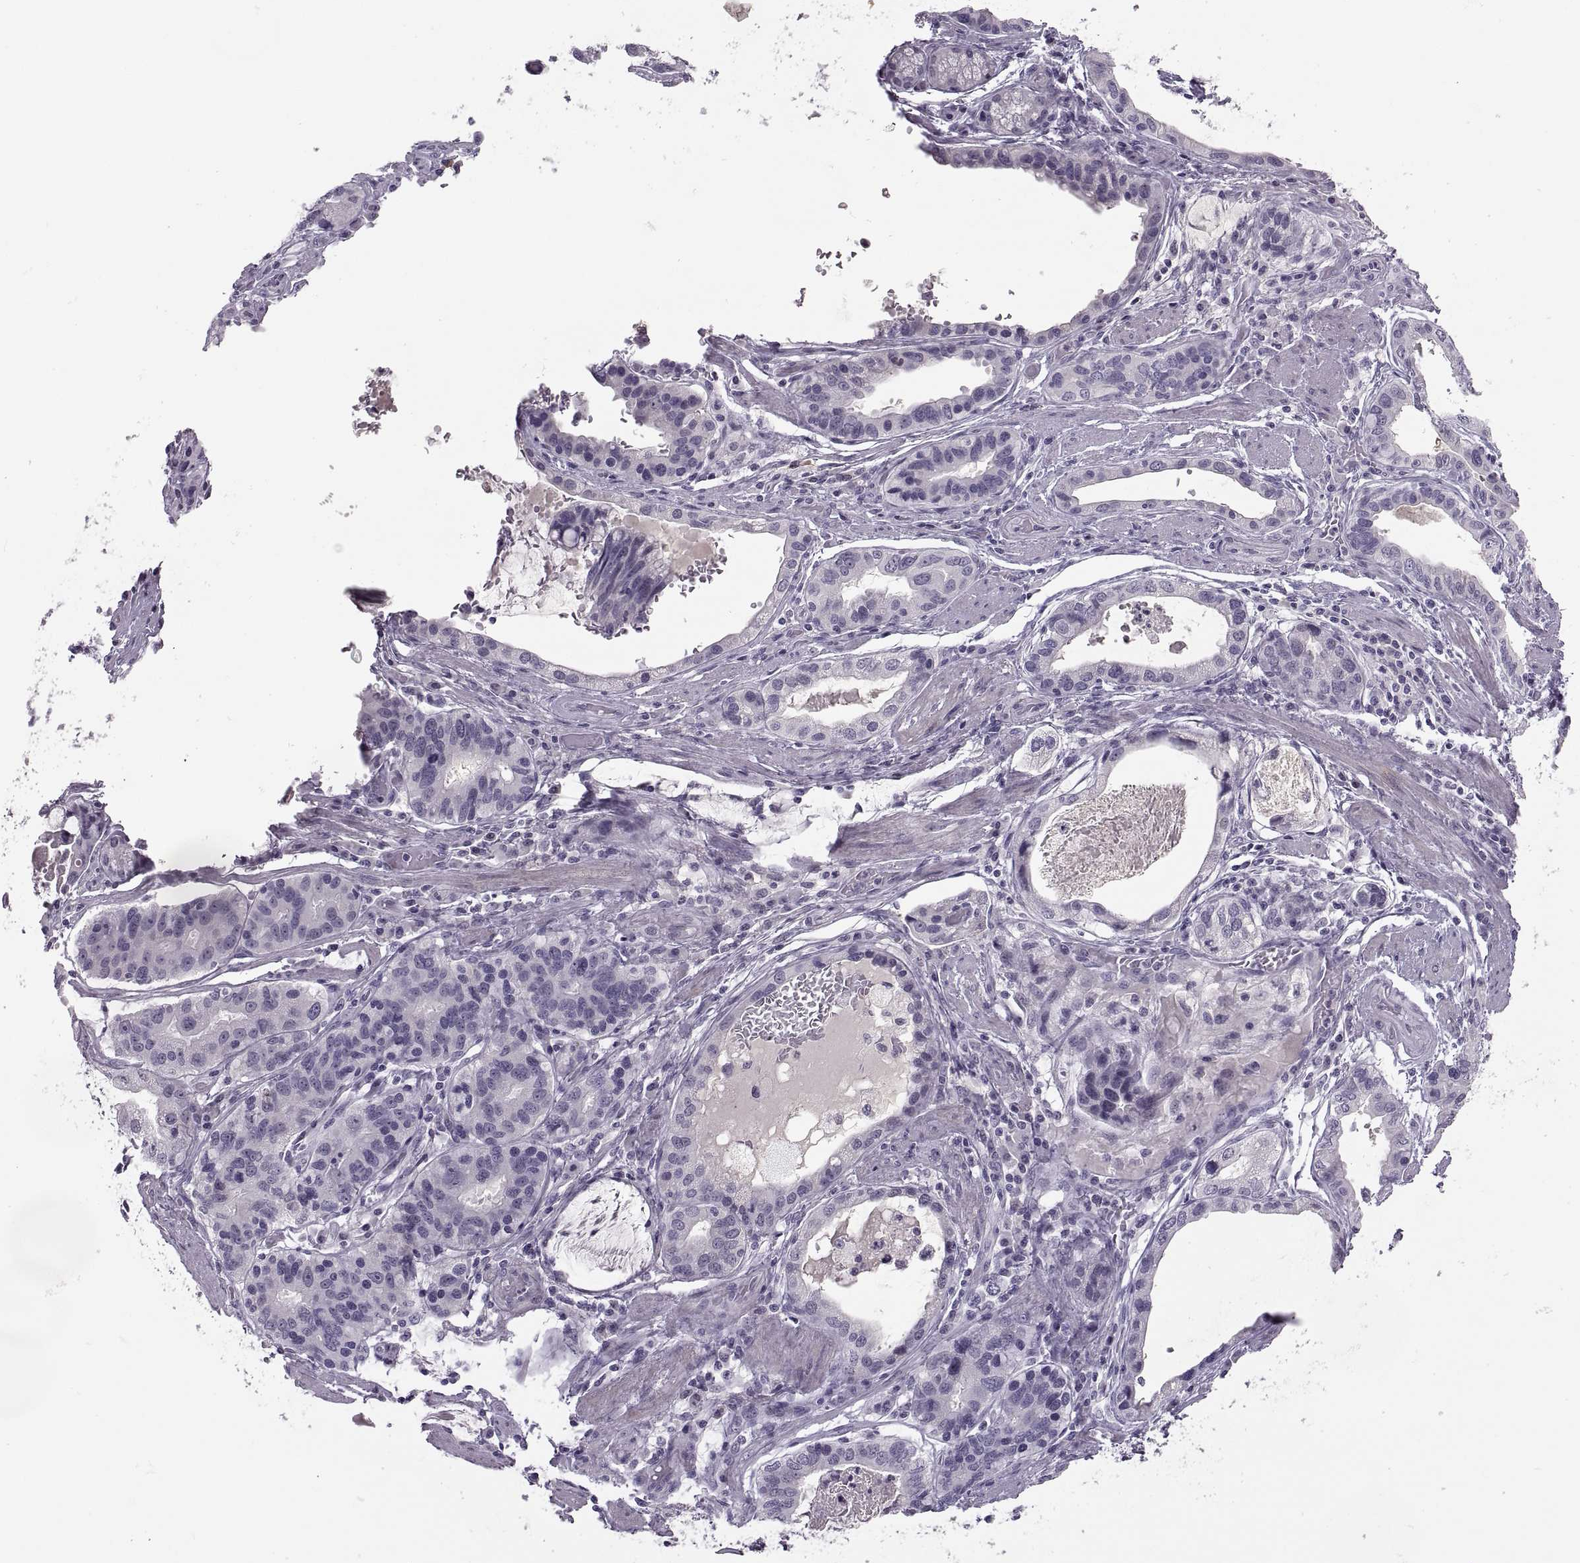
{"staining": {"intensity": "negative", "quantity": "none", "location": "none"}, "tissue": "stomach cancer", "cell_type": "Tumor cells", "image_type": "cancer", "snomed": [{"axis": "morphology", "description": "Adenocarcinoma, NOS"}, {"axis": "topography", "description": "Stomach, lower"}], "caption": "Tumor cells are negative for brown protein staining in adenocarcinoma (stomach). (DAB IHC visualized using brightfield microscopy, high magnification).", "gene": "CHCT1", "patient": {"sex": "female", "age": 76}}